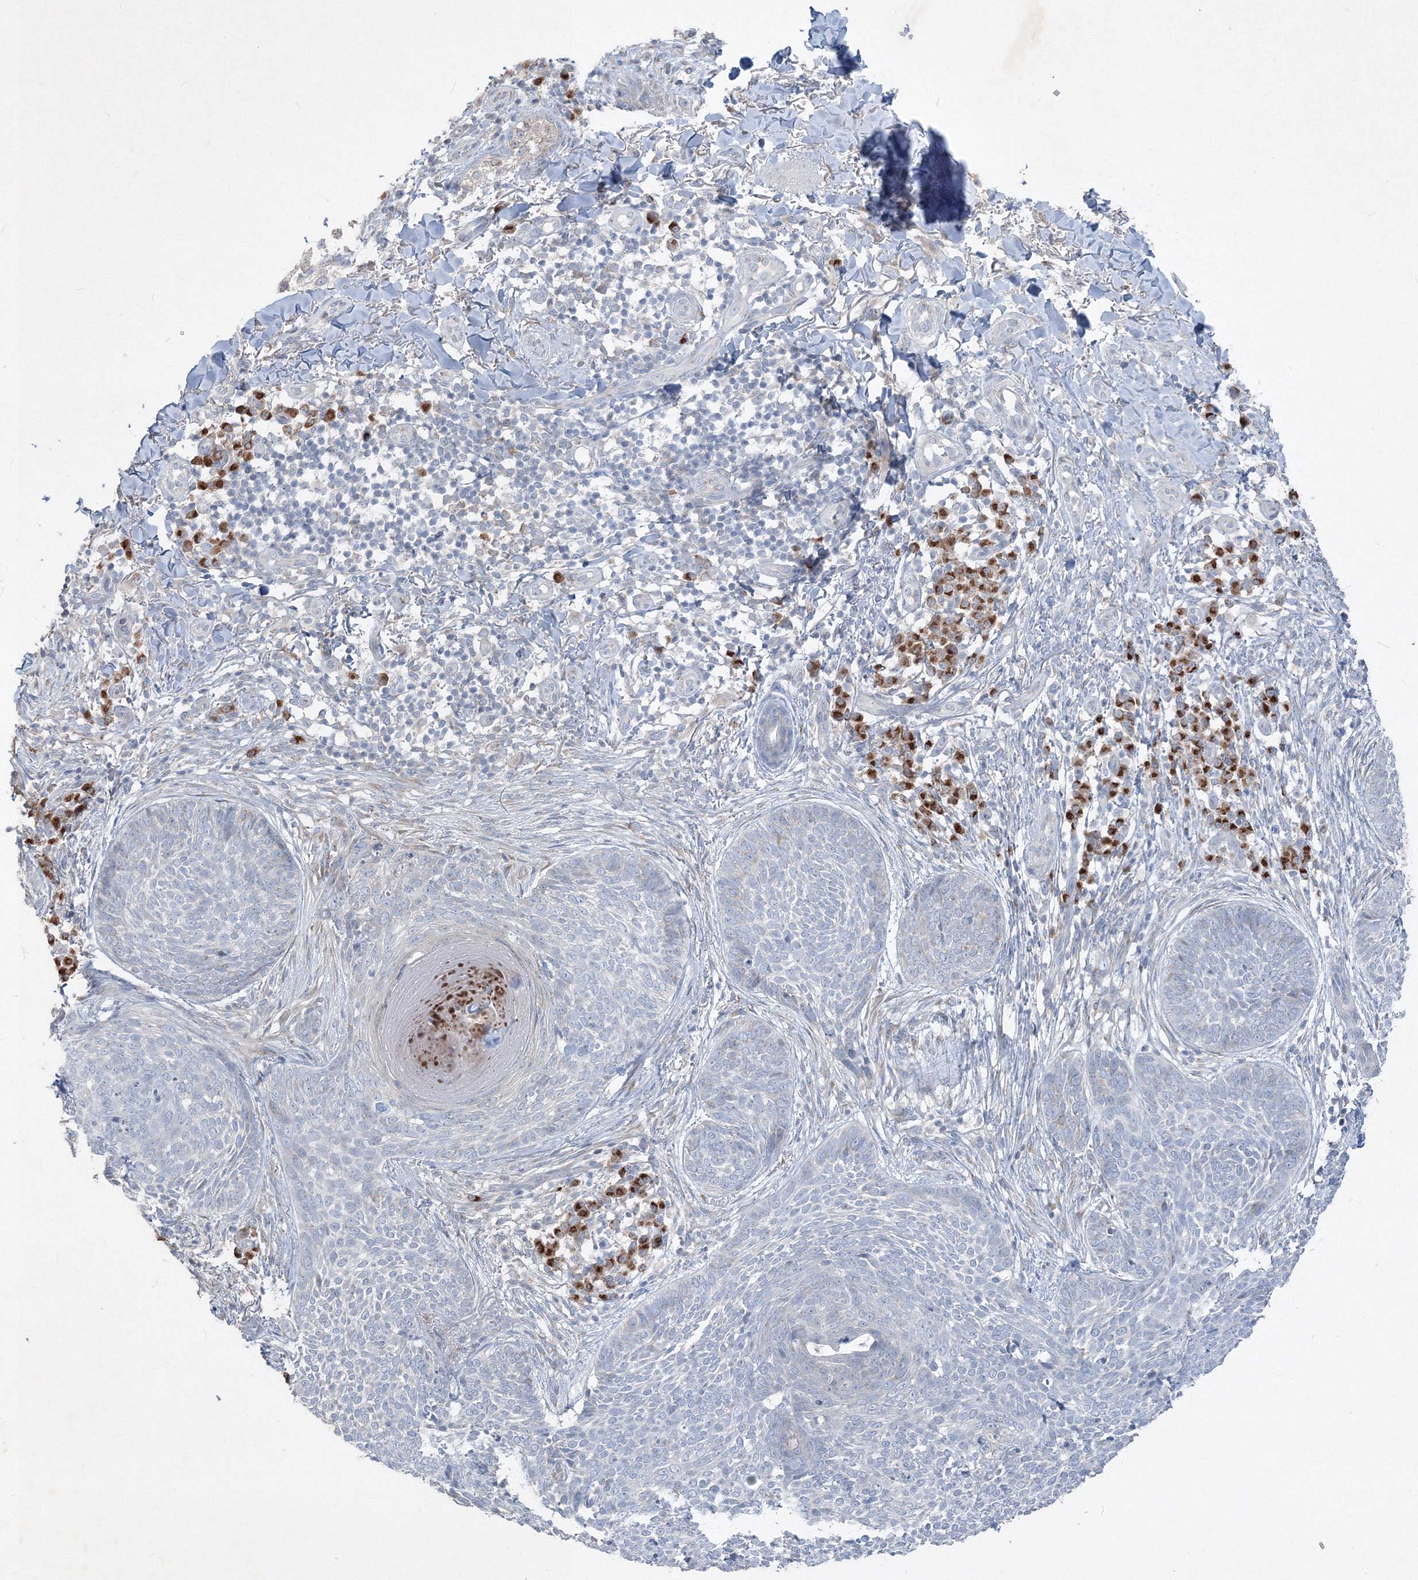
{"staining": {"intensity": "negative", "quantity": "none", "location": "none"}, "tissue": "skin cancer", "cell_type": "Tumor cells", "image_type": "cancer", "snomed": [{"axis": "morphology", "description": "Basal cell carcinoma"}, {"axis": "topography", "description": "Skin"}], "caption": "The micrograph reveals no significant staining in tumor cells of skin cancer.", "gene": "IFNAR1", "patient": {"sex": "female", "age": 64}}